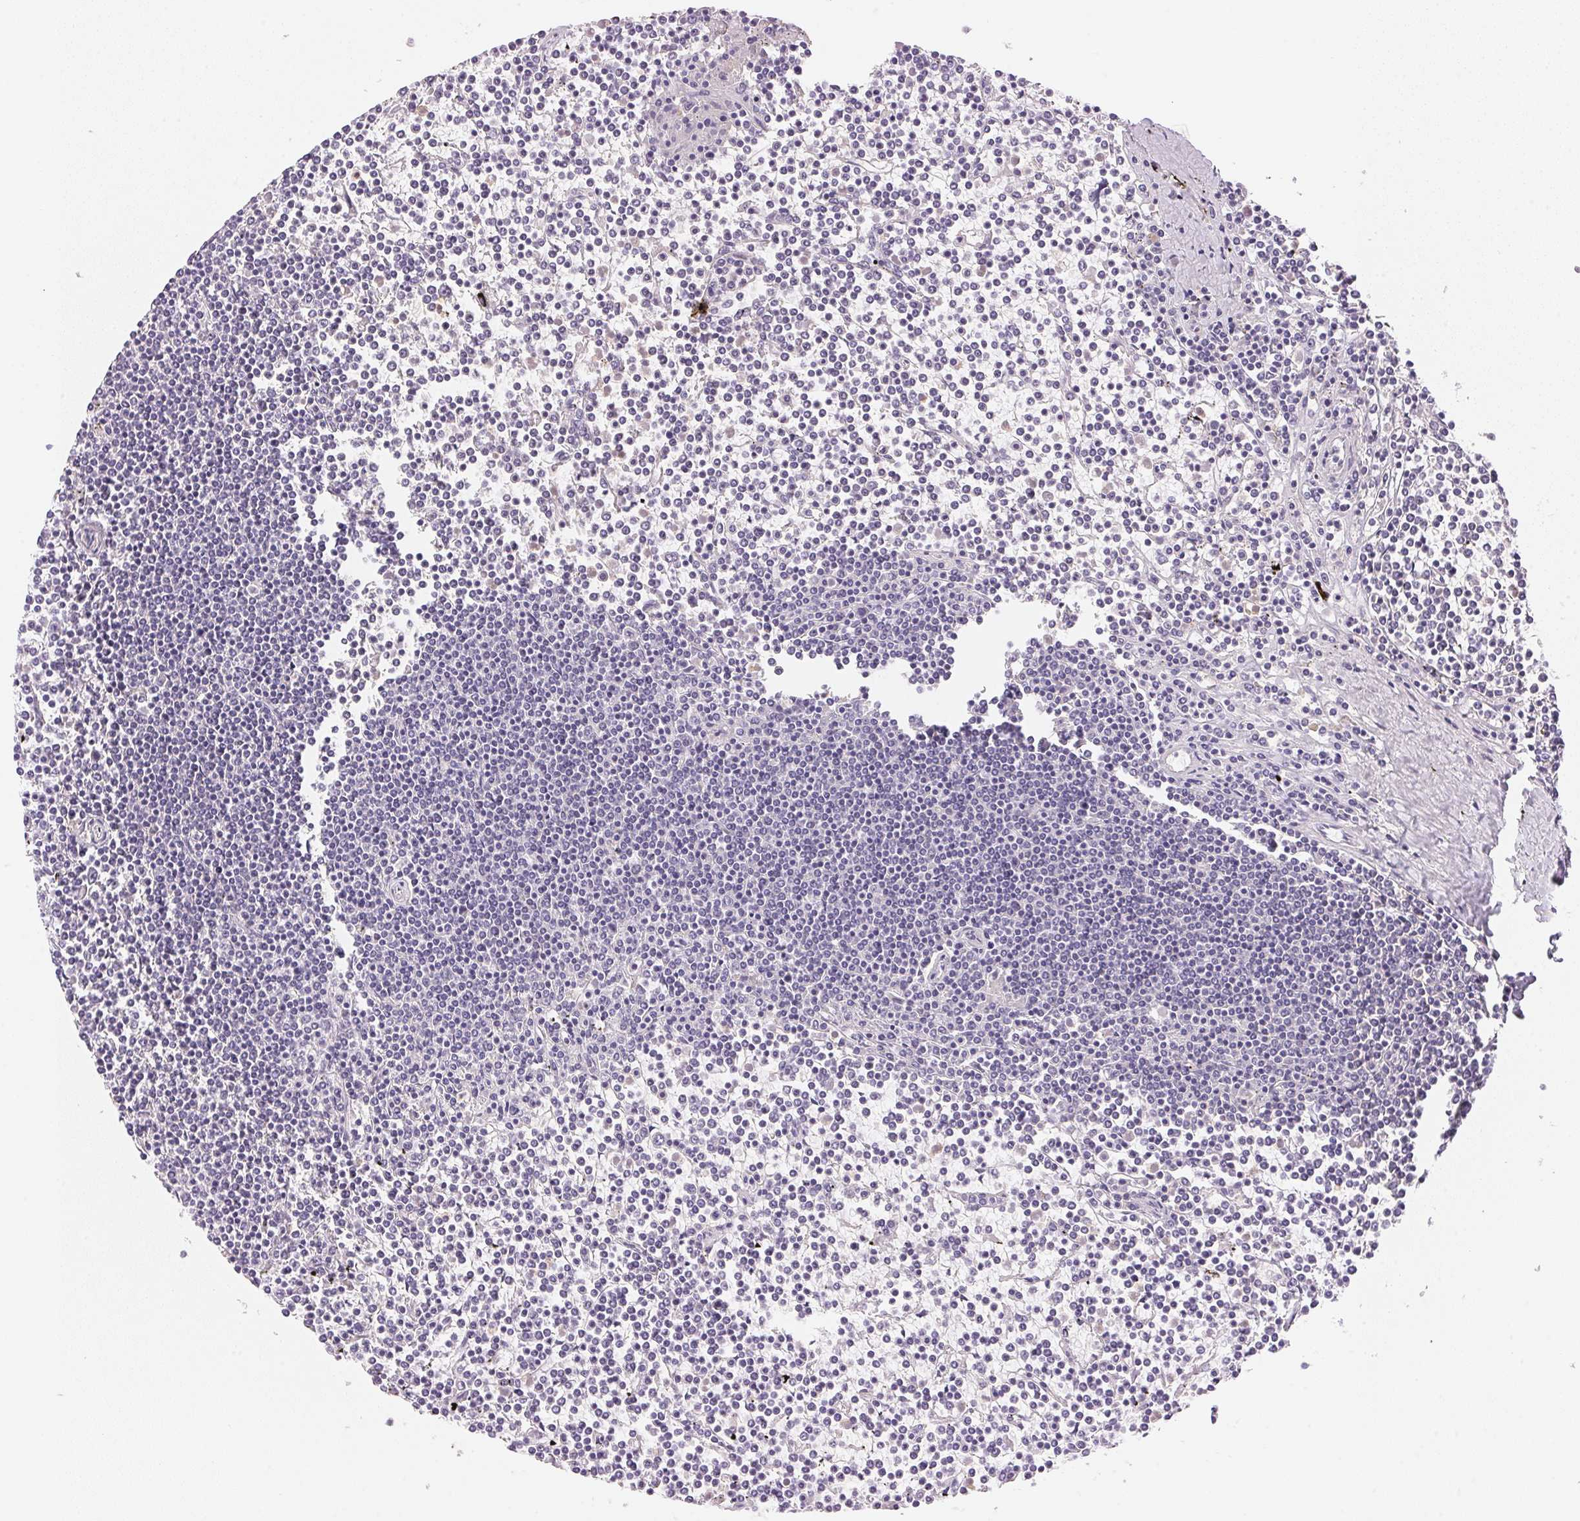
{"staining": {"intensity": "negative", "quantity": "none", "location": "none"}, "tissue": "lymphoma", "cell_type": "Tumor cells", "image_type": "cancer", "snomed": [{"axis": "morphology", "description": "Malignant lymphoma, non-Hodgkin's type, Low grade"}, {"axis": "topography", "description": "Spleen"}], "caption": "Immunohistochemical staining of human malignant lymphoma, non-Hodgkin's type (low-grade) shows no significant expression in tumor cells.", "gene": "SMTN", "patient": {"sex": "female", "age": 19}}